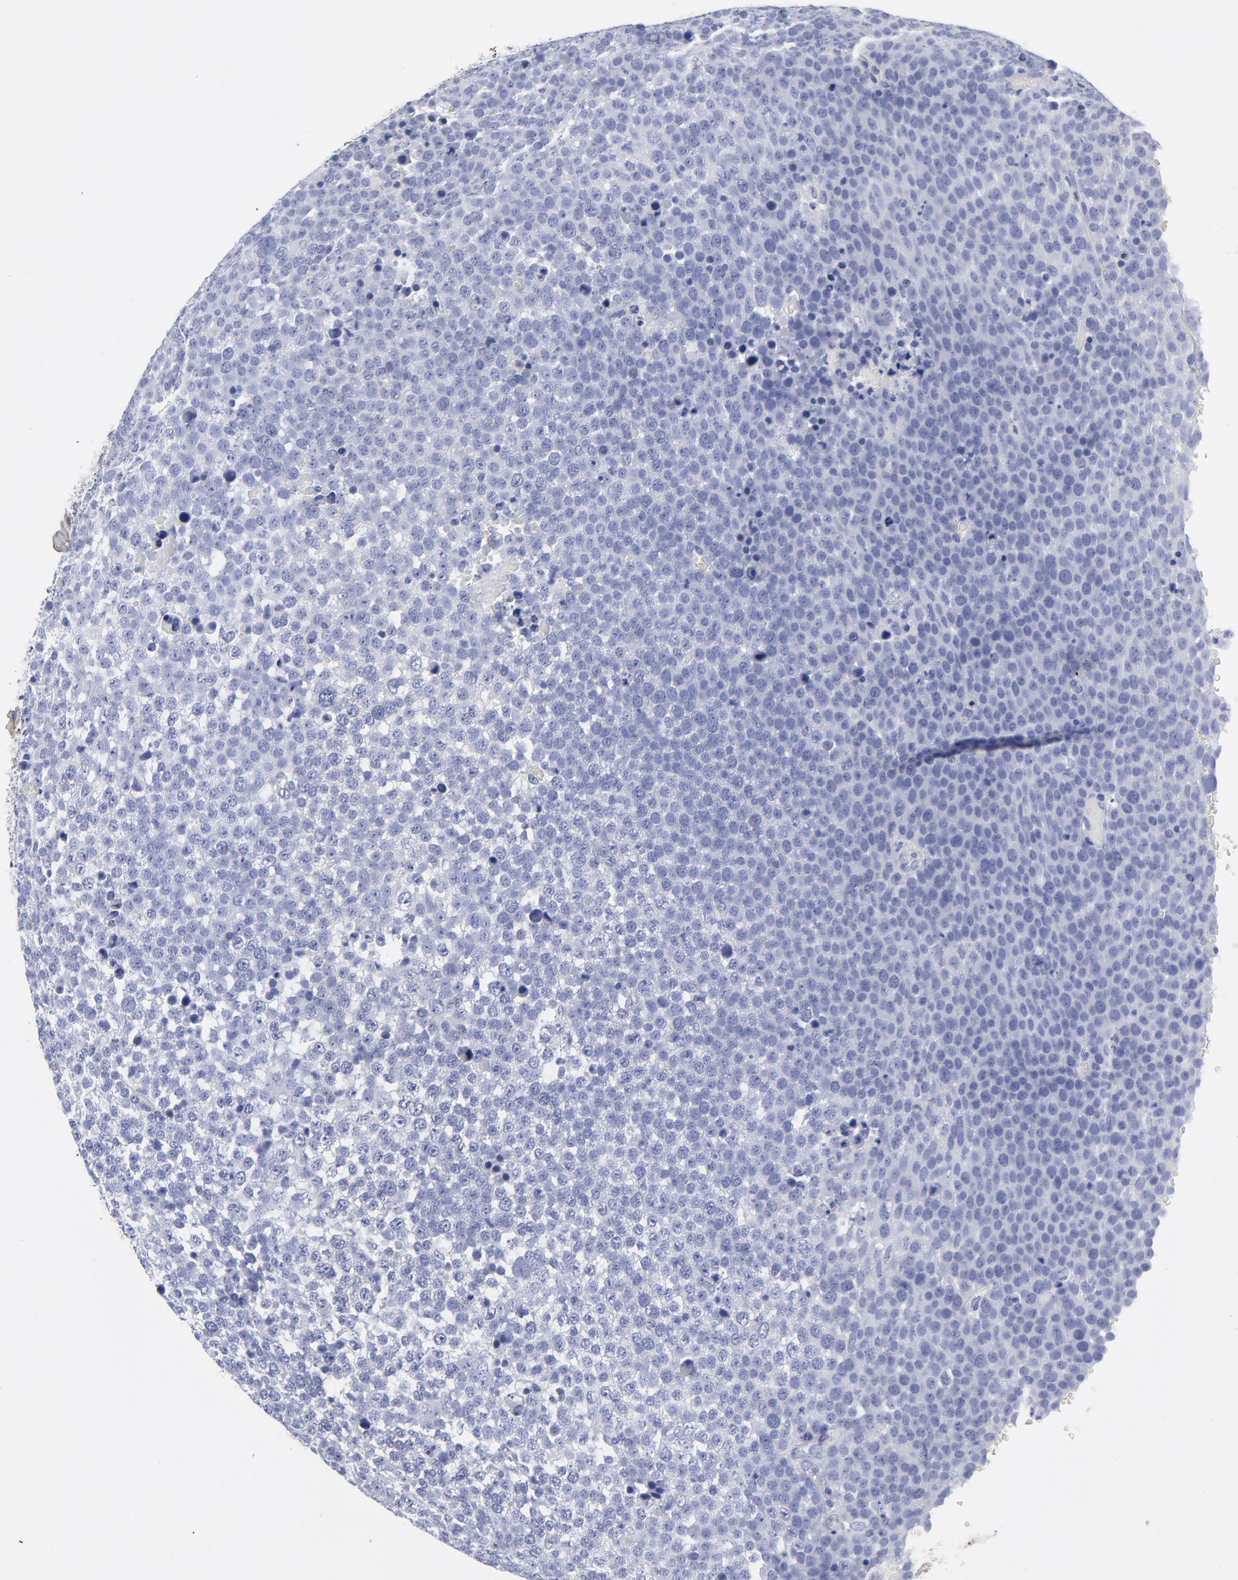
{"staining": {"intensity": "negative", "quantity": "none", "location": "none"}, "tissue": "testis cancer", "cell_type": "Tumor cells", "image_type": "cancer", "snomed": [{"axis": "morphology", "description": "Seminoma, NOS"}, {"axis": "topography", "description": "Testis"}], "caption": "Tumor cells show no significant expression in testis seminoma.", "gene": "DCN", "patient": {"sex": "male", "age": 71}}